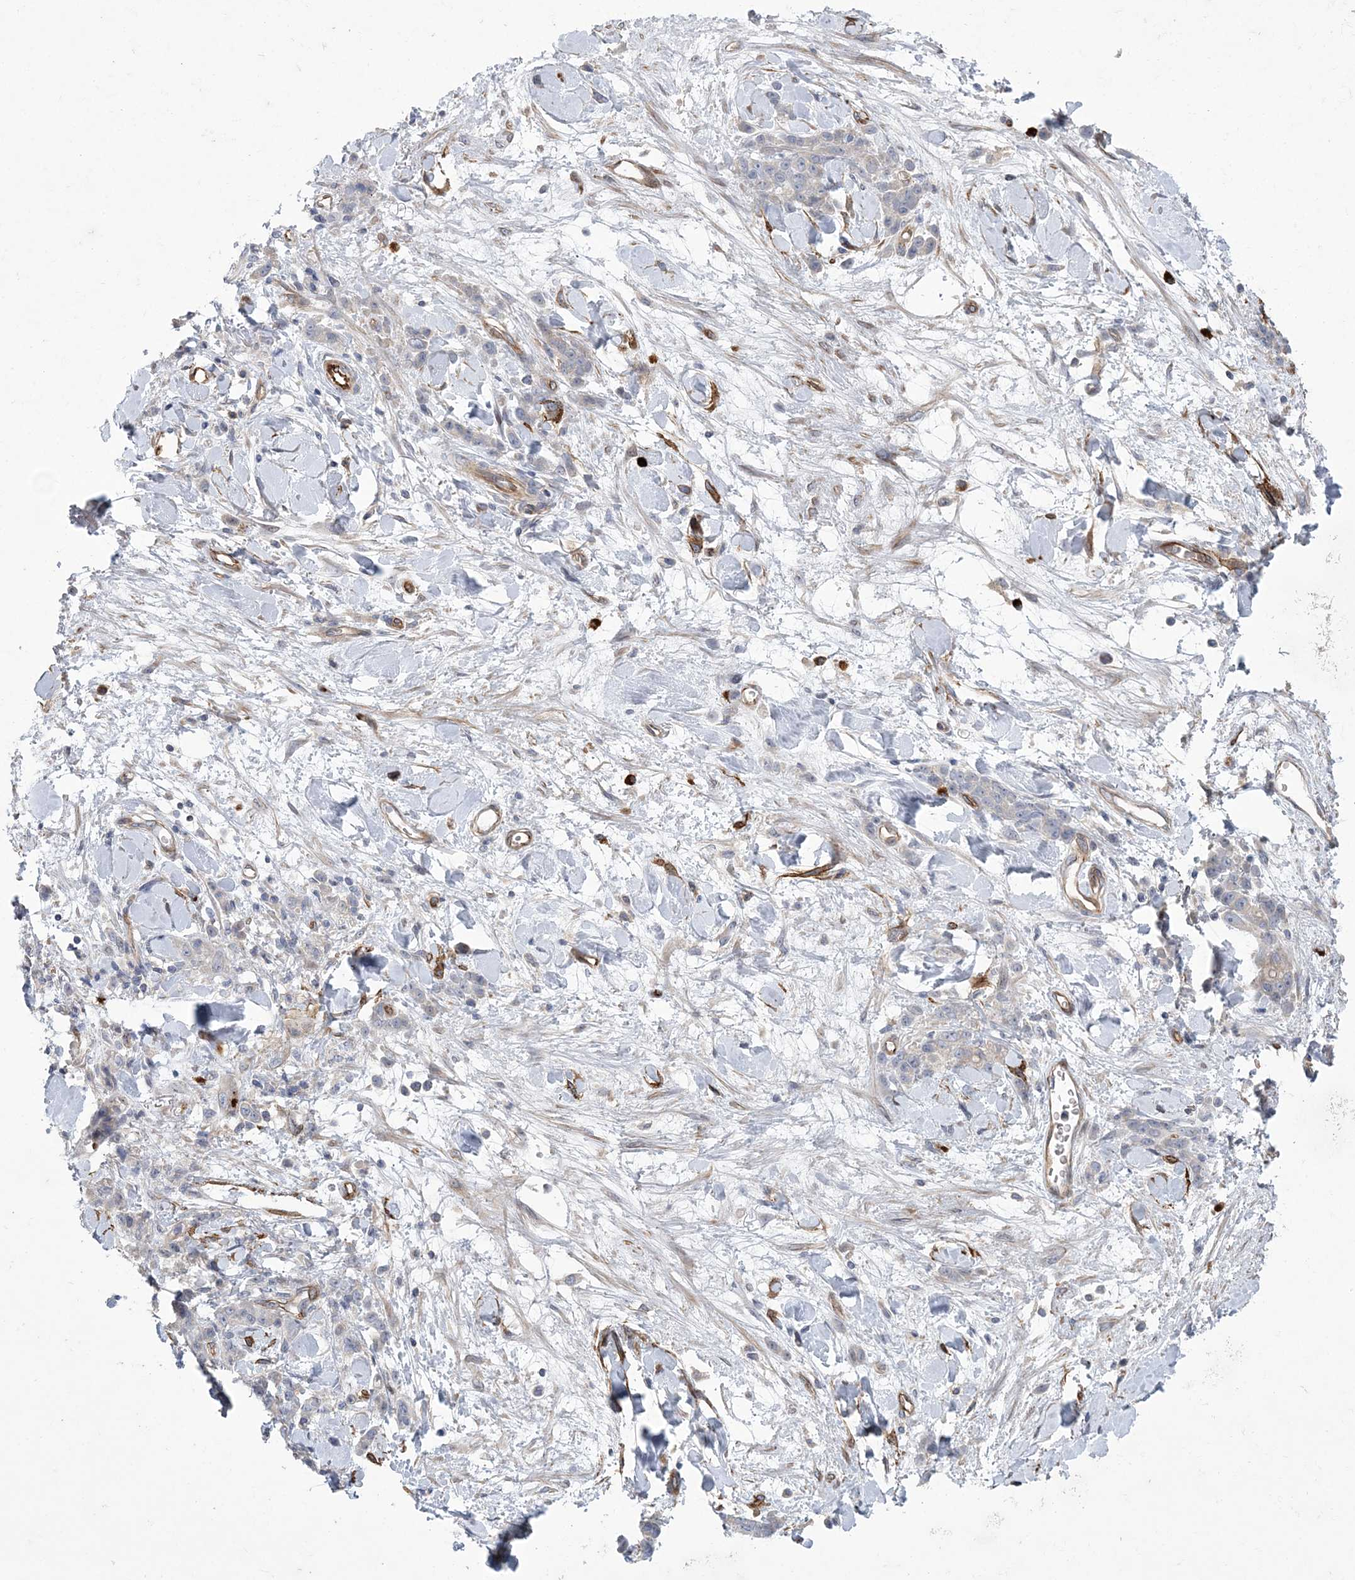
{"staining": {"intensity": "negative", "quantity": "none", "location": "none"}, "tissue": "stomach cancer", "cell_type": "Tumor cells", "image_type": "cancer", "snomed": [{"axis": "morphology", "description": "Normal tissue, NOS"}, {"axis": "morphology", "description": "Adenocarcinoma, NOS"}, {"axis": "topography", "description": "Stomach"}], "caption": "This photomicrograph is of stomach cancer stained with IHC to label a protein in brown with the nuclei are counter-stained blue. There is no expression in tumor cells.", "gene": "CALN1", "patient": {"sex": "male", "age": 82}}